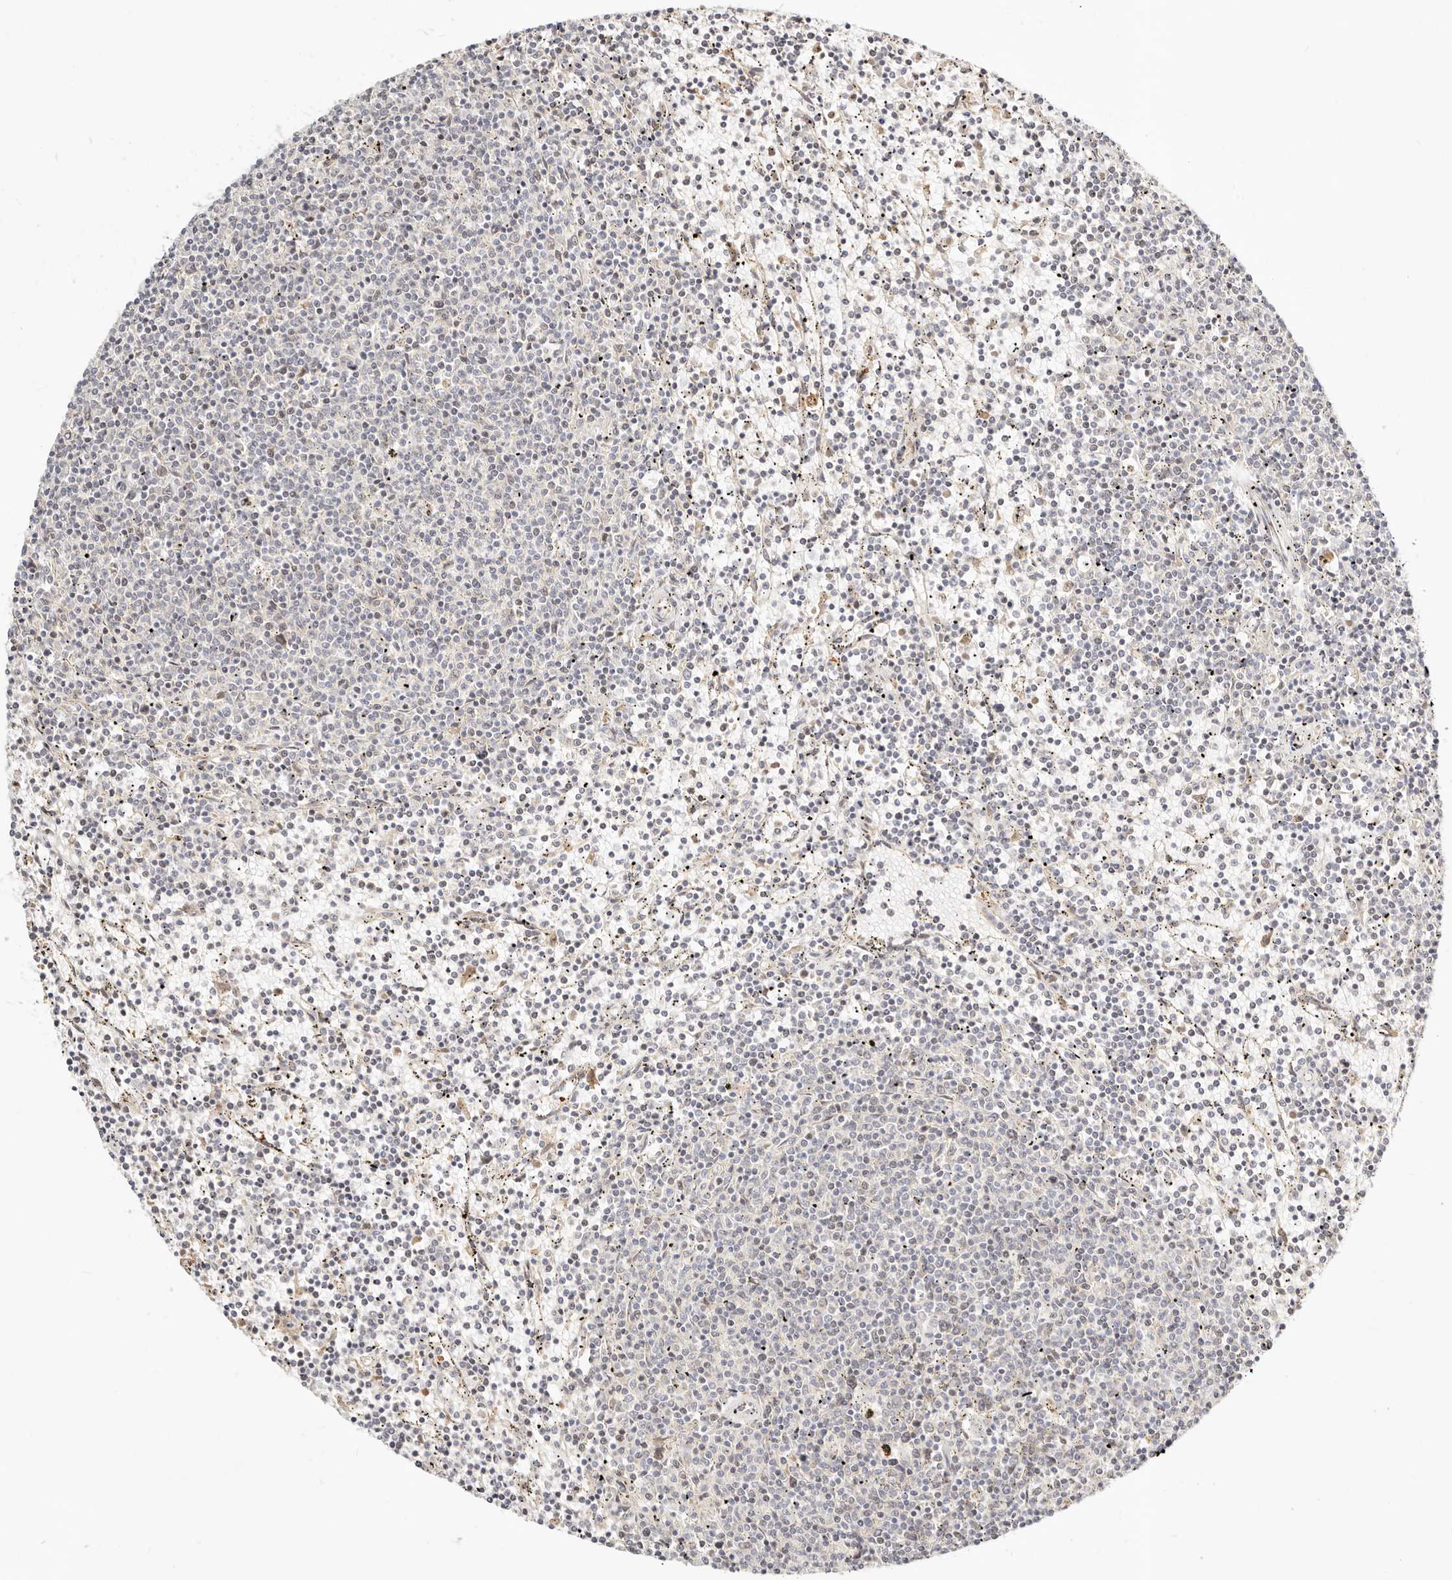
{"staining": {"intensity": "negative", "quantity": "none", "location": "none"}, "tissue": "lymphoma", "cell_type": "Tumor cells", "image_type": "cancer", "snomed": [{"axis": "morphology", "description": "Malignant lymphoma, non-Hodgkin's type, Low grade"}, {"axis": "topography", "description": "Spleen"}], "caption": "This is an immunohistochemistry (IHC) photomicrograph of lymphoma. There is no positivity in tumor cells.", "gene": "FAM20B", "patient": {"sex": "female", "age": 50}}